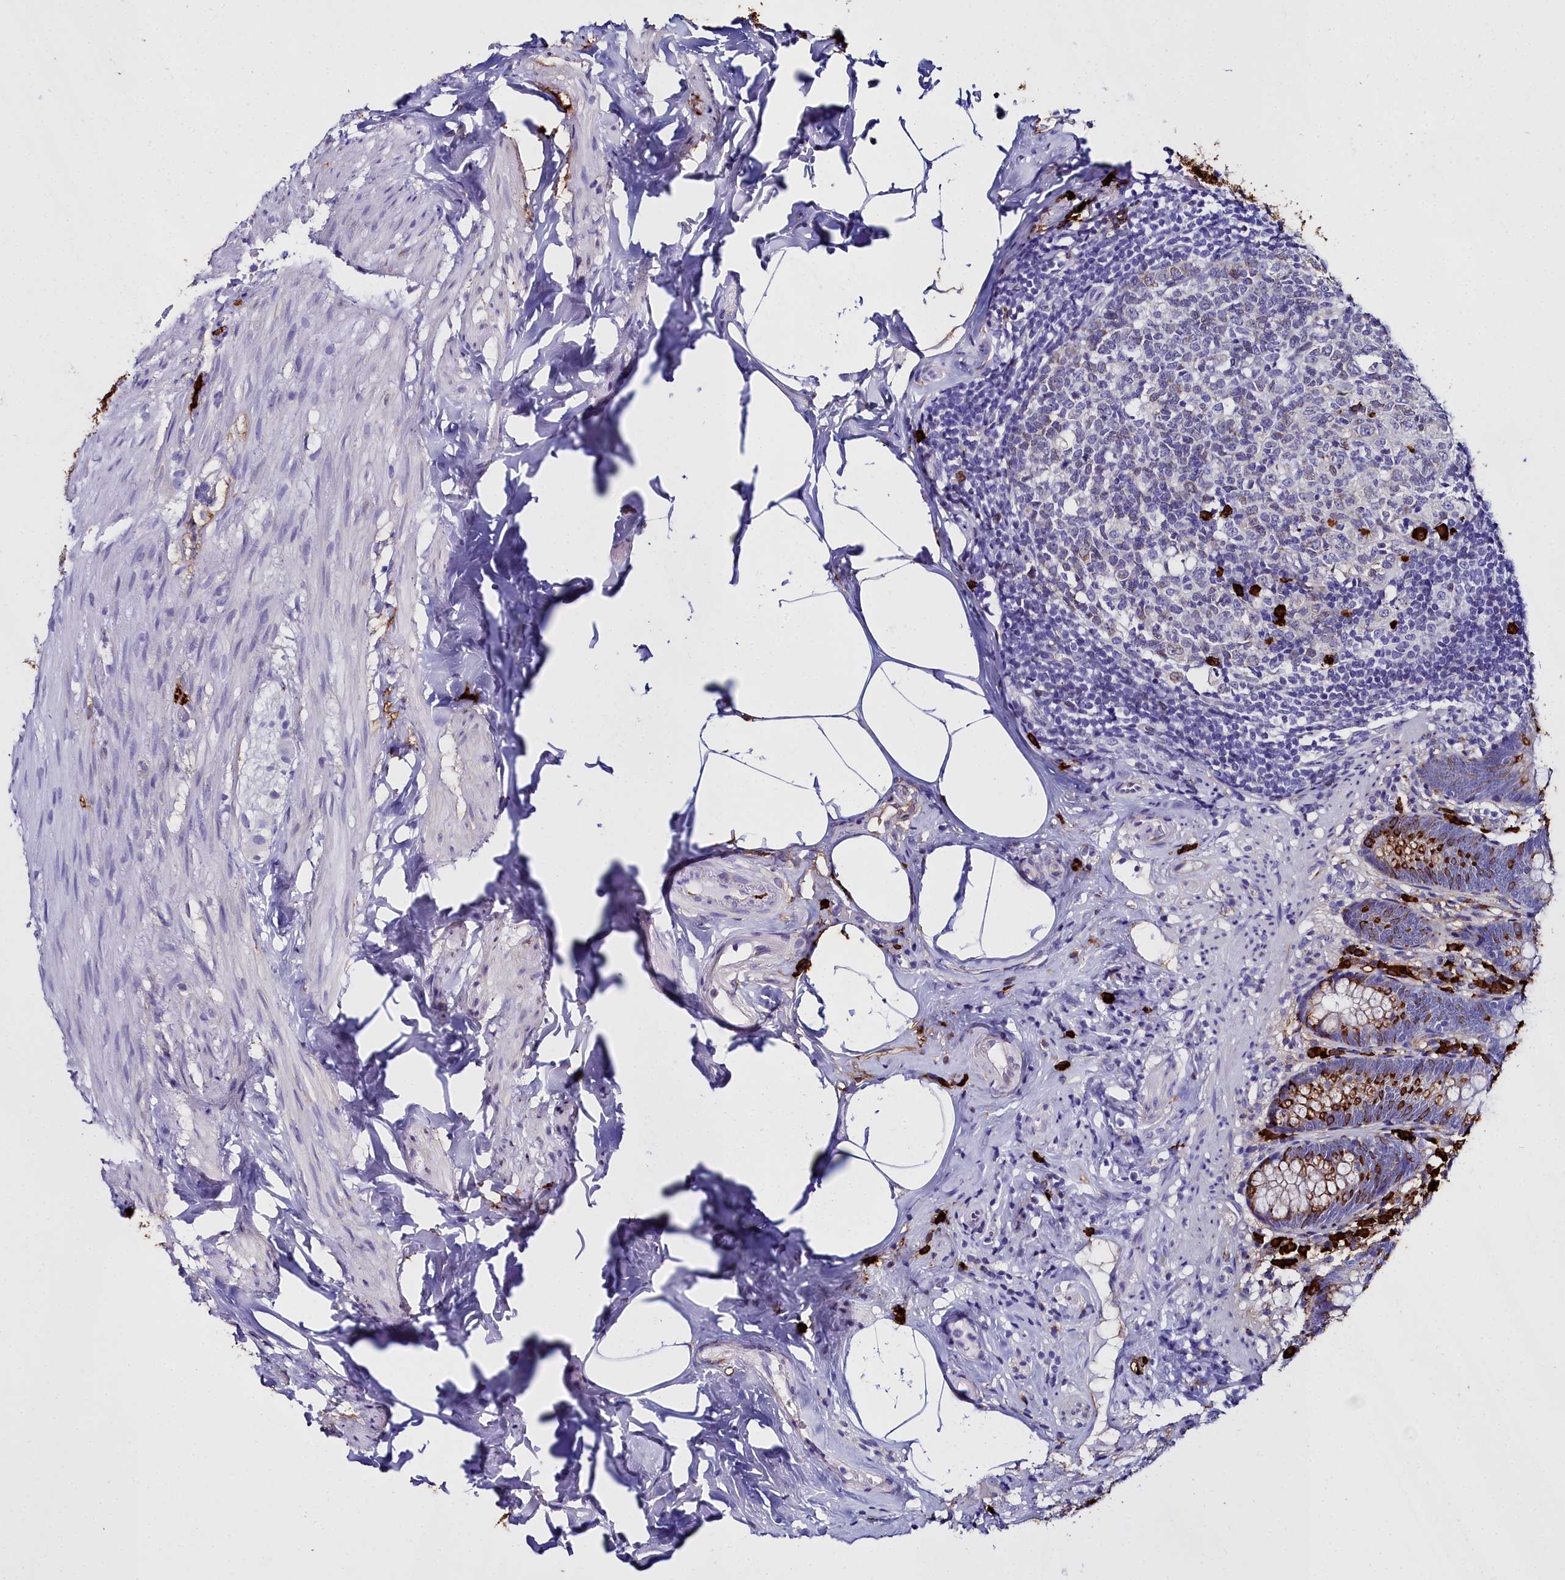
{"staining": {"intensity": "strong", "quantity": "25%-75%", "location": "cytoplasmic/membranous"}, "tissue": "appendix", "cell_type": "Glandular cells", "image_type": "normal", "snomed": [{"axis": "morphology", "description": "Normal tissue, NOS"}, {"axis": "topography", "description": "Appendix"}], "caption": "Glandular cells show high levels of strong cytoplasmic/membranous expression in about 25%-75% of cells in benign appendix.", "gene": "TXNDC5", "patient": {"sex": "male", "age": 55}}